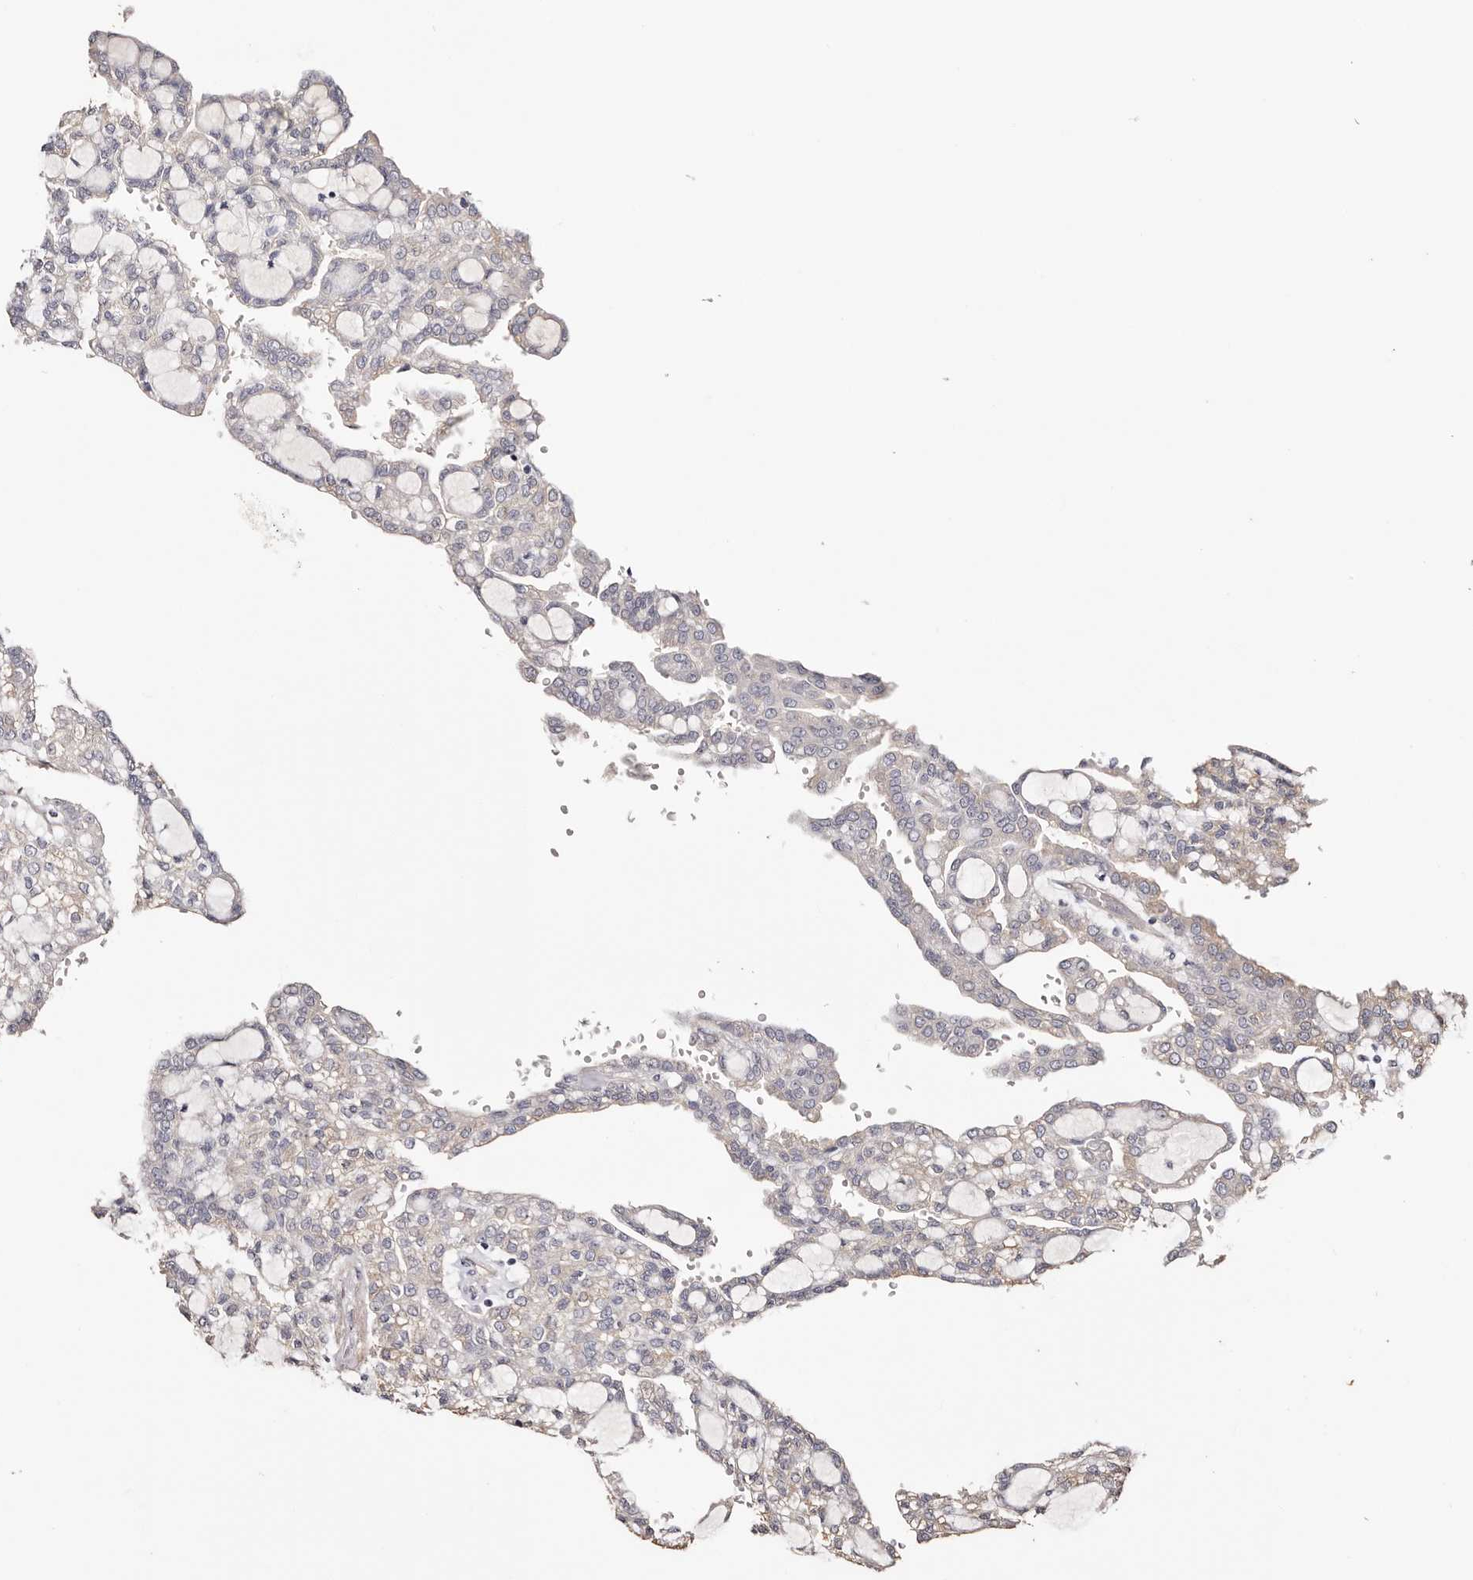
{"staining": {"intensity": "weak", "quantity": "<25%", "location": "cytoplasmic/membranous"}, "tissue": "renal cancer", "cell_type": "Tumor cells", "image_type": "cancer", "snomed": [{"axis": "morphology", "description": "Adenocarcinoma, NOS"}, {"axis": "topography", "description": "Kidney"}], "caption": "Renal cancer was stained to show a protein in brown. There is no significant expression in tumor cells.", "gene": "TGM2", "patient": {"sex": "male", "age": 63}}